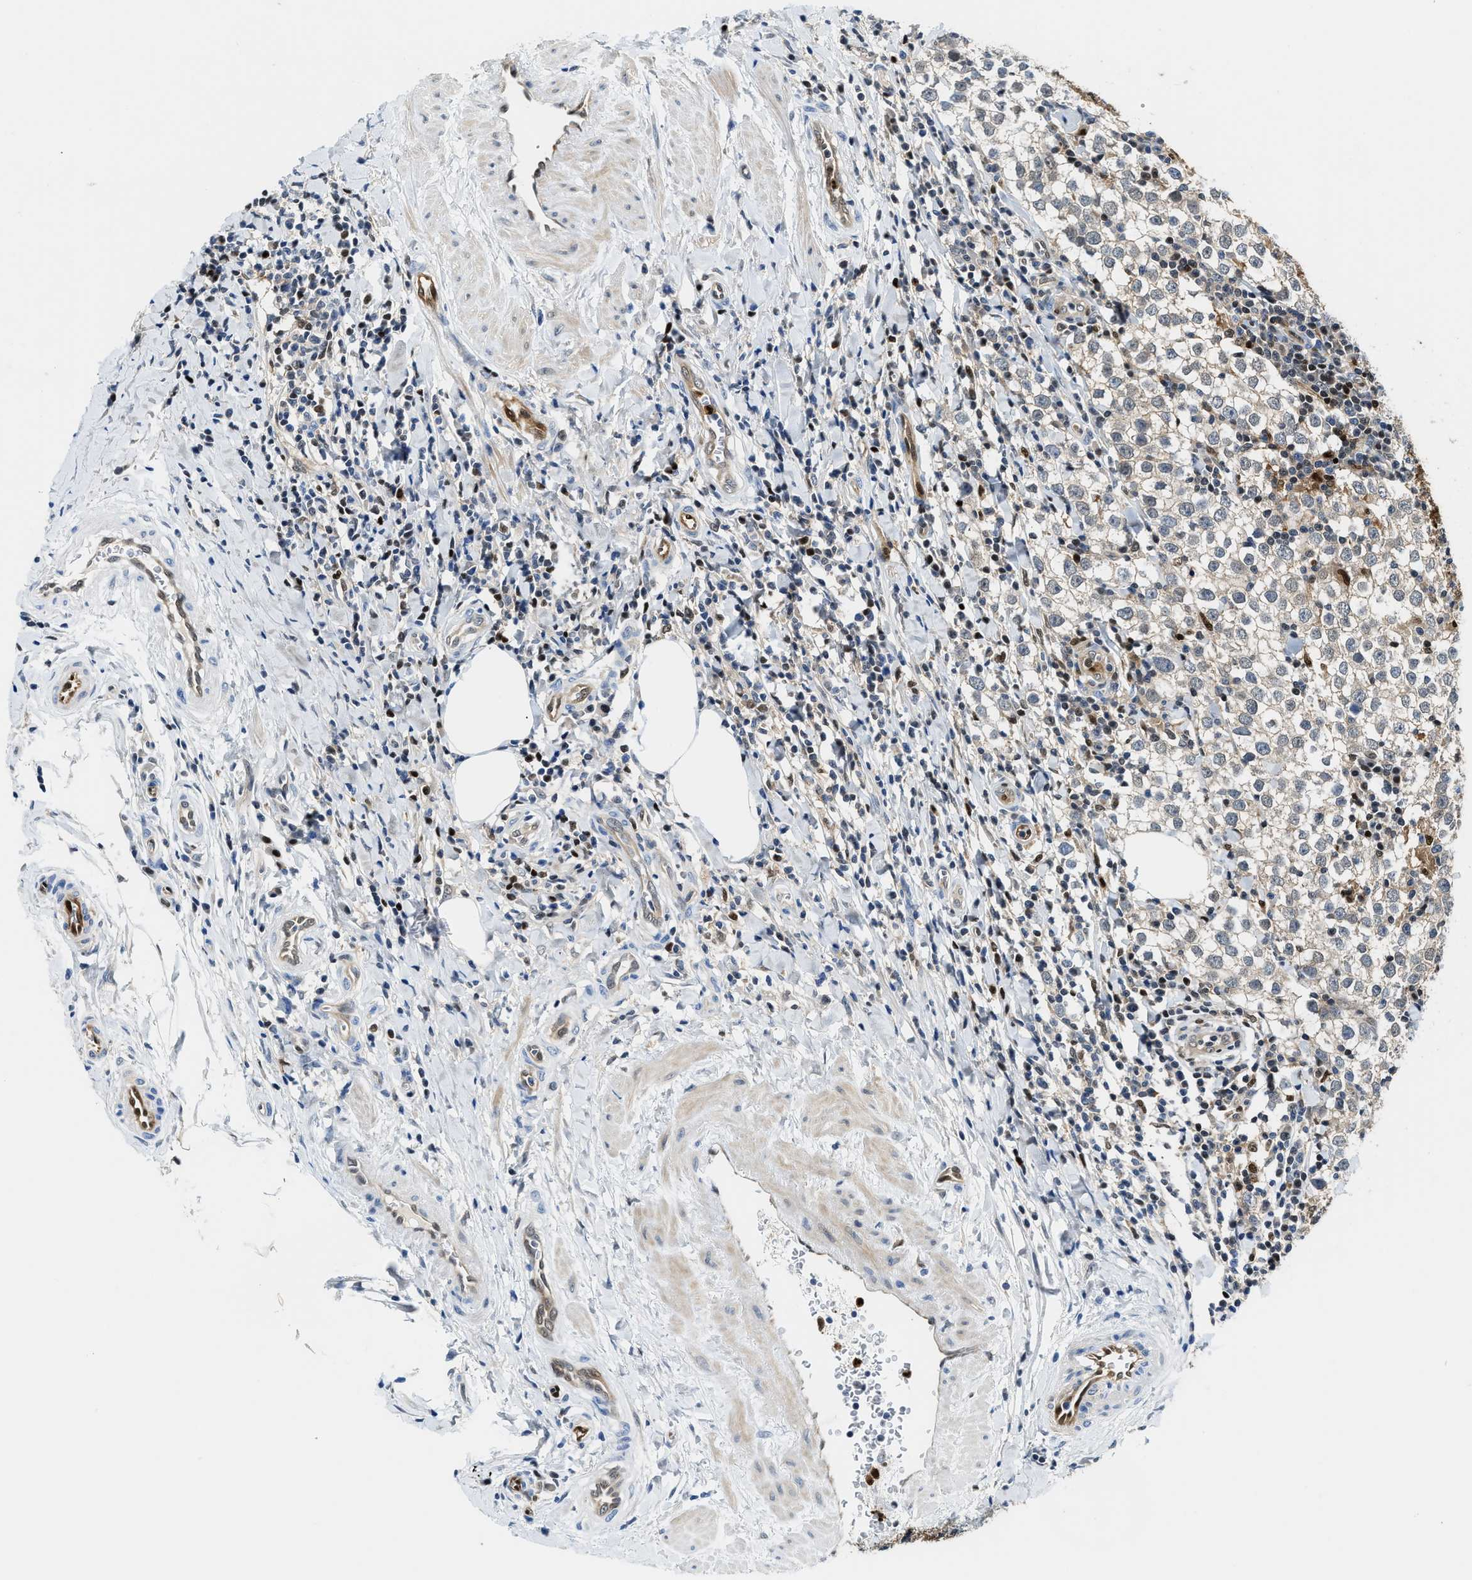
{"staining": {"intensity": "weak", "quantity": "<25%", "location": "cytoplasmic/membranous"}, "tissue": "testis cancer", "cell_type": "Tumor cells", "image_type": "cancer", "snomed": [{"axis": "morphology", "description": "Seminoma, NOS"}, {"axis": "morphology", "description": "Carcinoma, Embryonal, NOS"}, {"axis": "topography", "description": "Testis"}], "caption": "High power microscopy image of an immunohistochemistry photomicrograph of testis cancer (seminoma), revealing no significant expression in tumor cells. The staining is performed using DAB brown chromogen with nuclei counter-stained in using hematoxylin.", "gene": "LTA4H", "patient": {"sex": "male", "age": 36}}